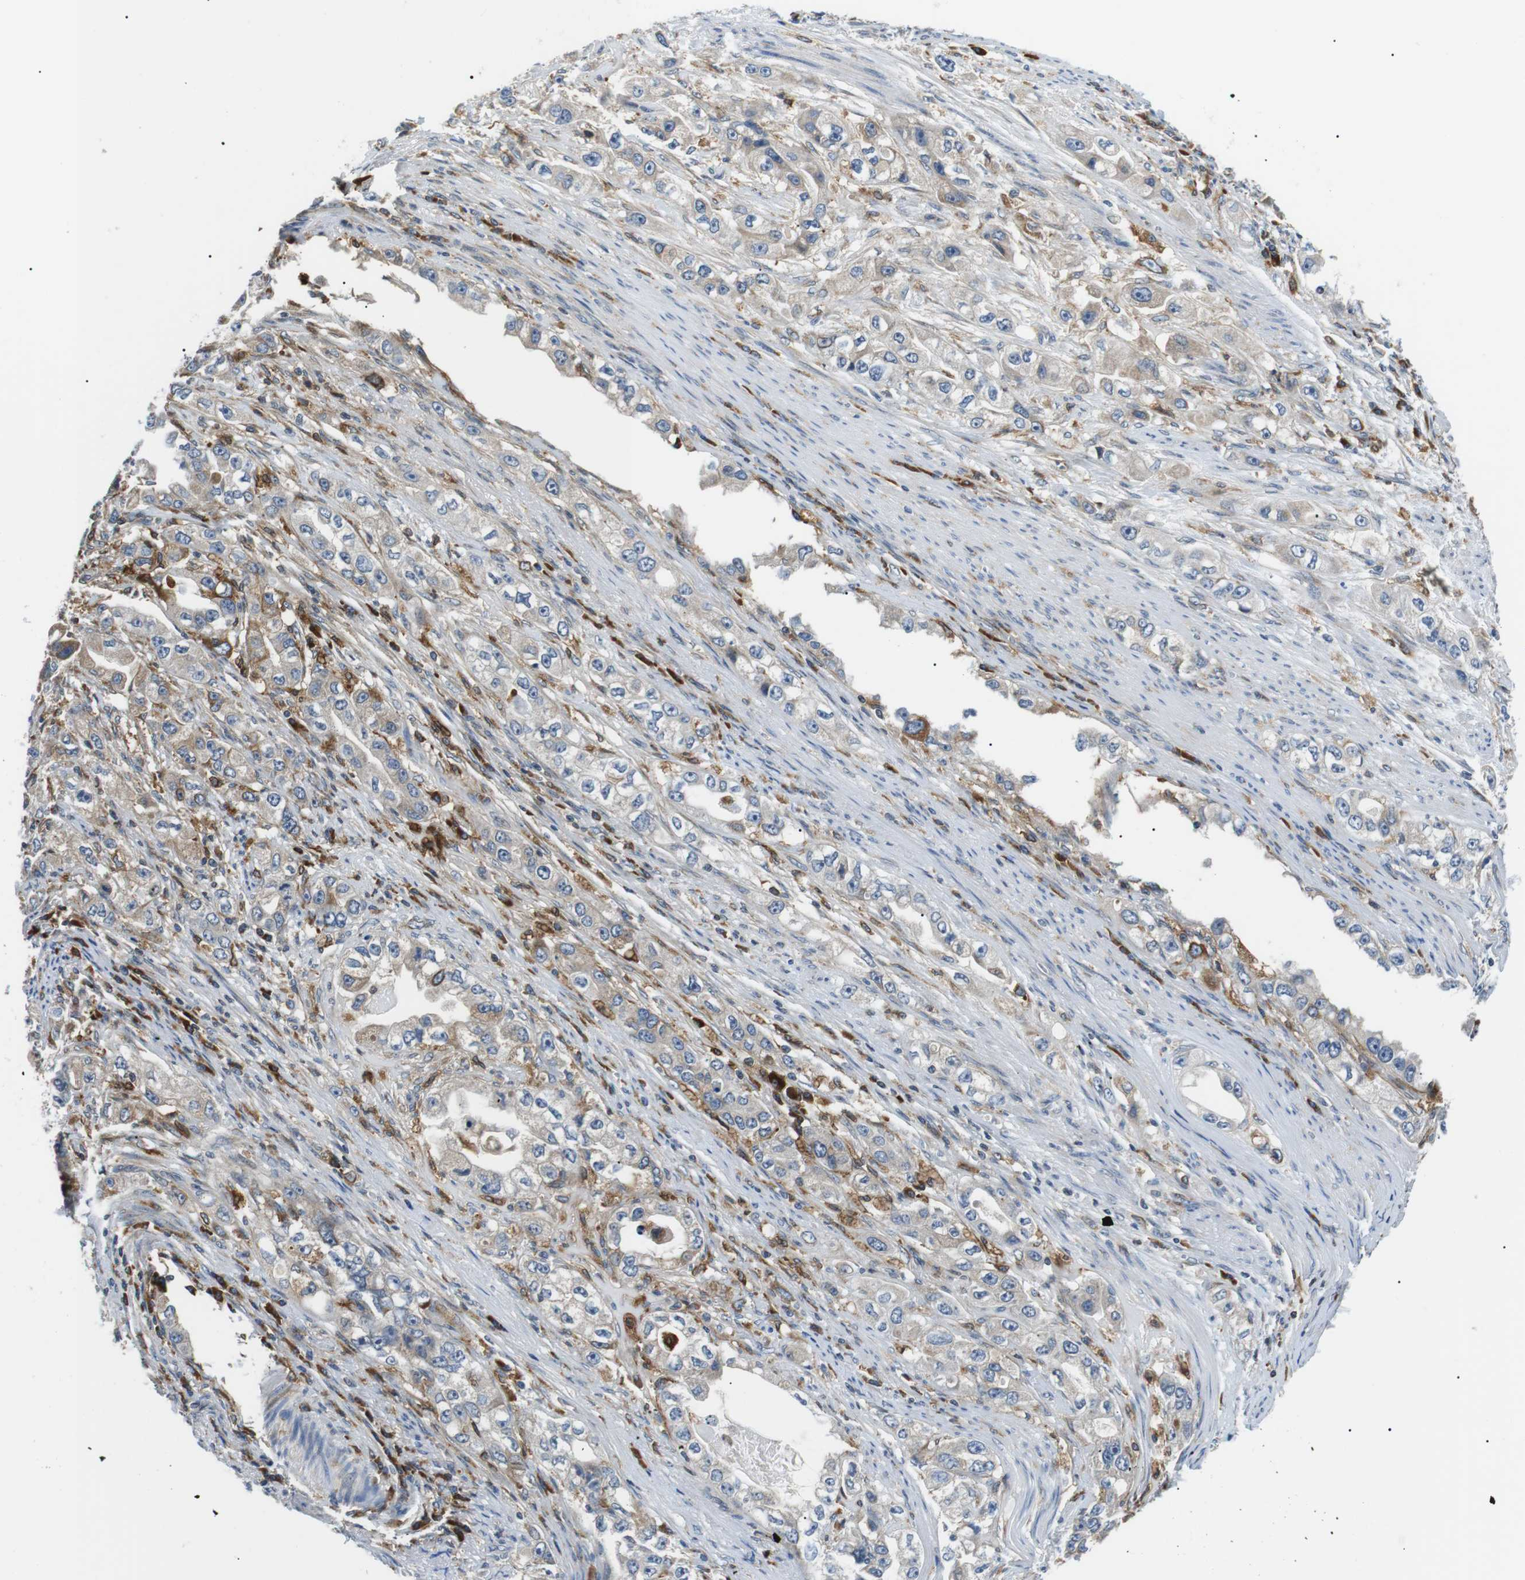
{"staining": {"intensity": "weak", "quantity": ">75%", "location": "cytoplasmic/membranous"}, "tissue": "stomach cancer", "cell_type": "Tumor cells", "image_type": "cancer", "snomed": [{"axis": "morphology", "description": "Adenocarcinoma, NOS"}, {"axis": "topography", "description": "Stomach, lower"}], "caption": "Stomach cancer (adenocarcinoma) was stained to show a protein in brown. There is low levels of weak cytoplasmic/membranous positivity in approximately >75% of tumor cells. The staining was performed using DAB (3,3'-diaminobenzidine) to visualize the protein expression in brown, while the nuclei were stained in blue with hematoxylin (Magnification: 20x).", "gene": "RAB9A", "patient": {"sex": "female", "age": 93}}